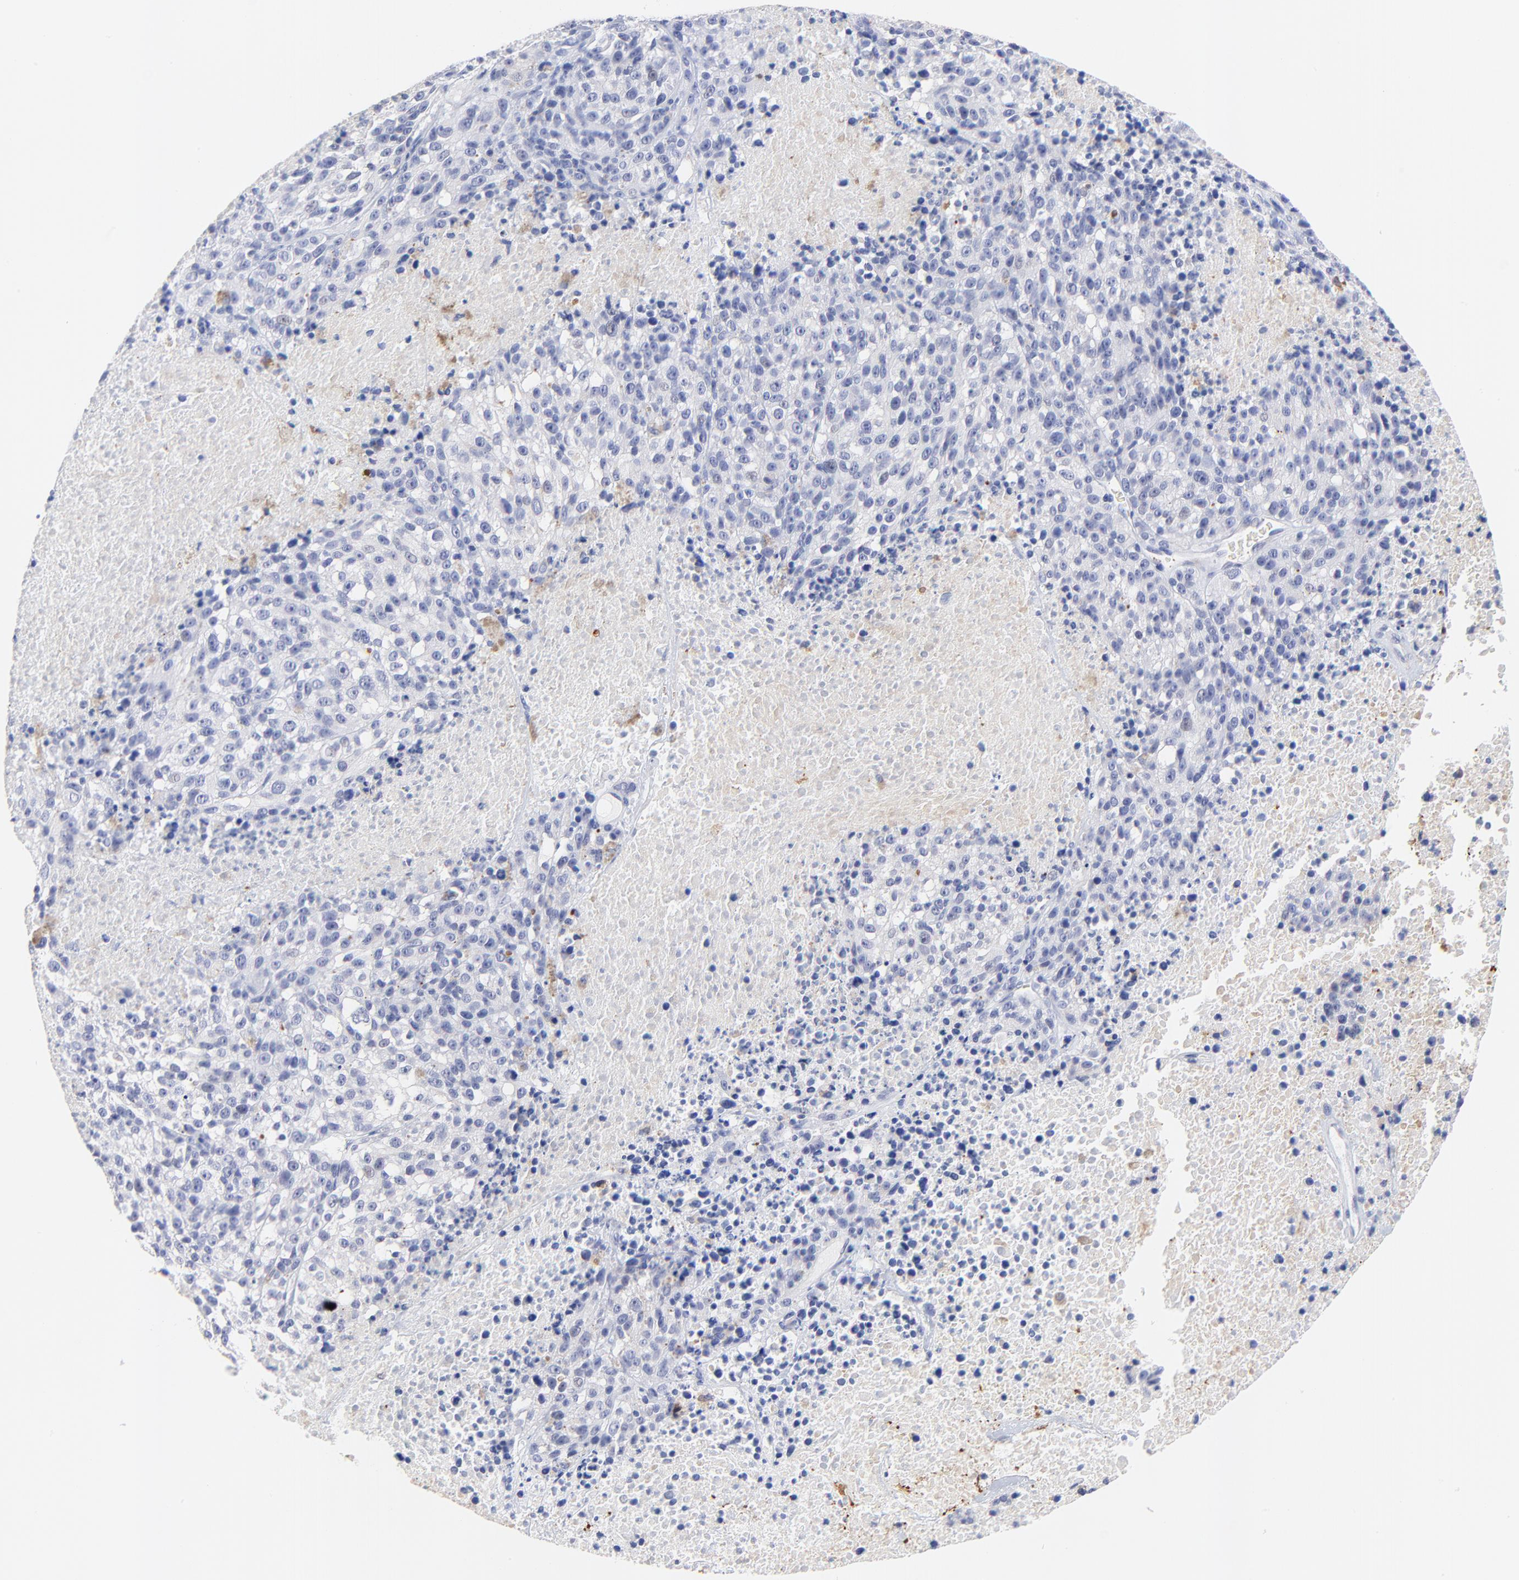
{"staining": {"intensity": "negative", "quantity": "none", "location": "none"}, "tissue": "melanoma", "cell_type": "Tumor cells", "image_type": "cancer", "snomed": [{"axis": "morphology", "description": "Malignant melanoma, Metastatic site"}, {"axis": "topography", "description": "Cerebral cortex"}], "caption": "A micrograph of human melanoma is negative for staining in tumor cells.", "gene": "FAM117B", "patient": {"sex": "female", "age": 52}}